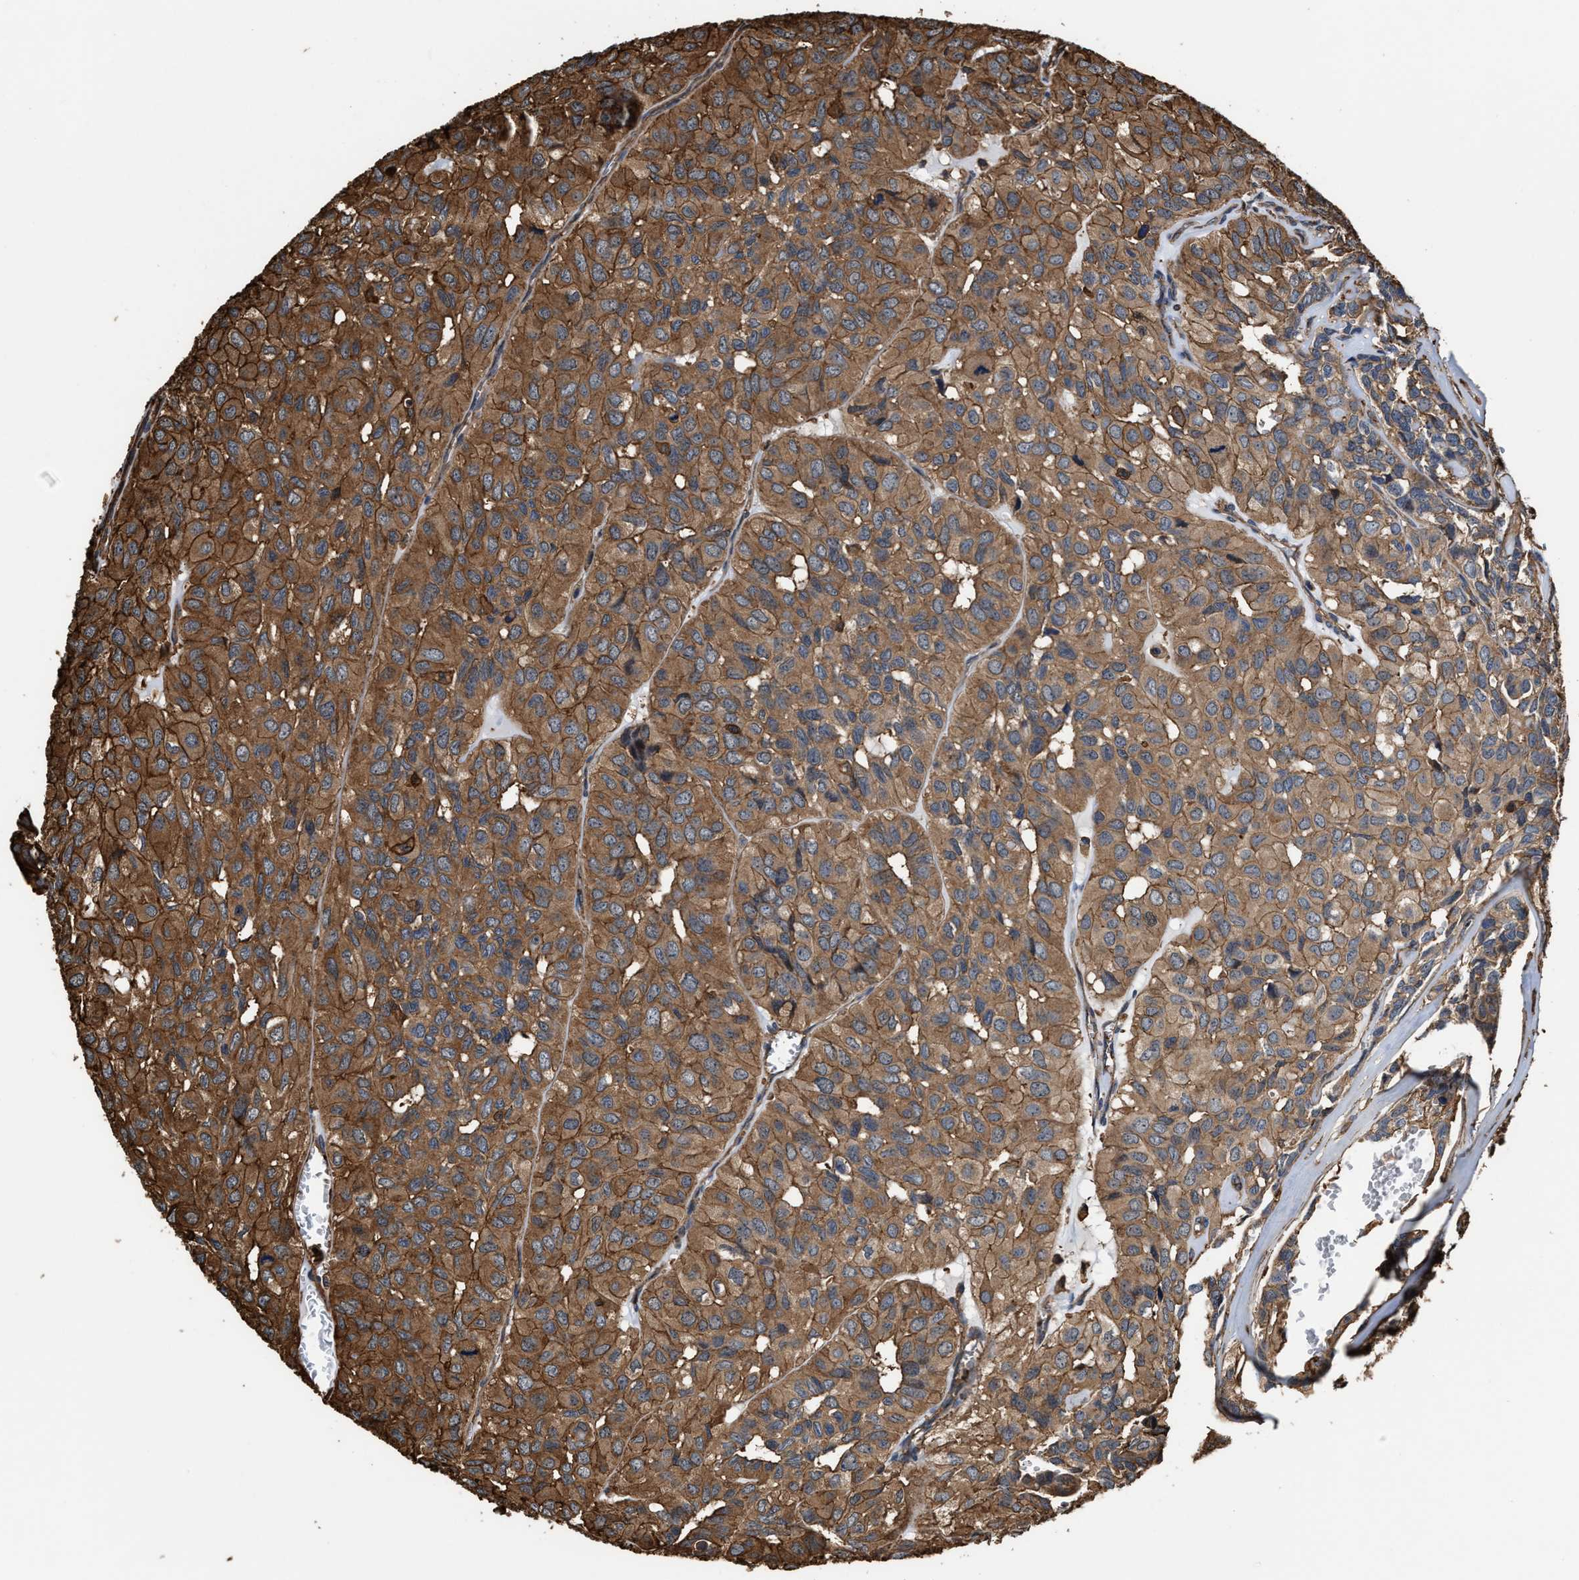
{"staining": {"intensity": "moderate", "quantity": ">75%", "location": "cytoplasmic/membranous"}, "tissue": "head and neck cancer", "cell_type": "Tumor cells", "image_type": "cancer", "snomed": [{"axis": "morphology", "description": "Adenocarcinoma, NOS"}, {"axis": "topography", "description": "Salivary gland, NOS"}, {"axis": "topography", "description": "Head-Neck"}], "caption": "Immunohistochemistry (IHC) staining of head and neck cancer (adenocarcinoma), which shows medium levels of moderate cytoplasmic/membranous staining in about >75% of tumor cells indicating moderate cytoplasmic/membranous protein staining. The staining was performed using DAB (brown) for protein detection and nuclei were counterstained in hematoxylin (blue).", "gene": "KBTBD2", "patient": {"sex": "female", "age": 76}}